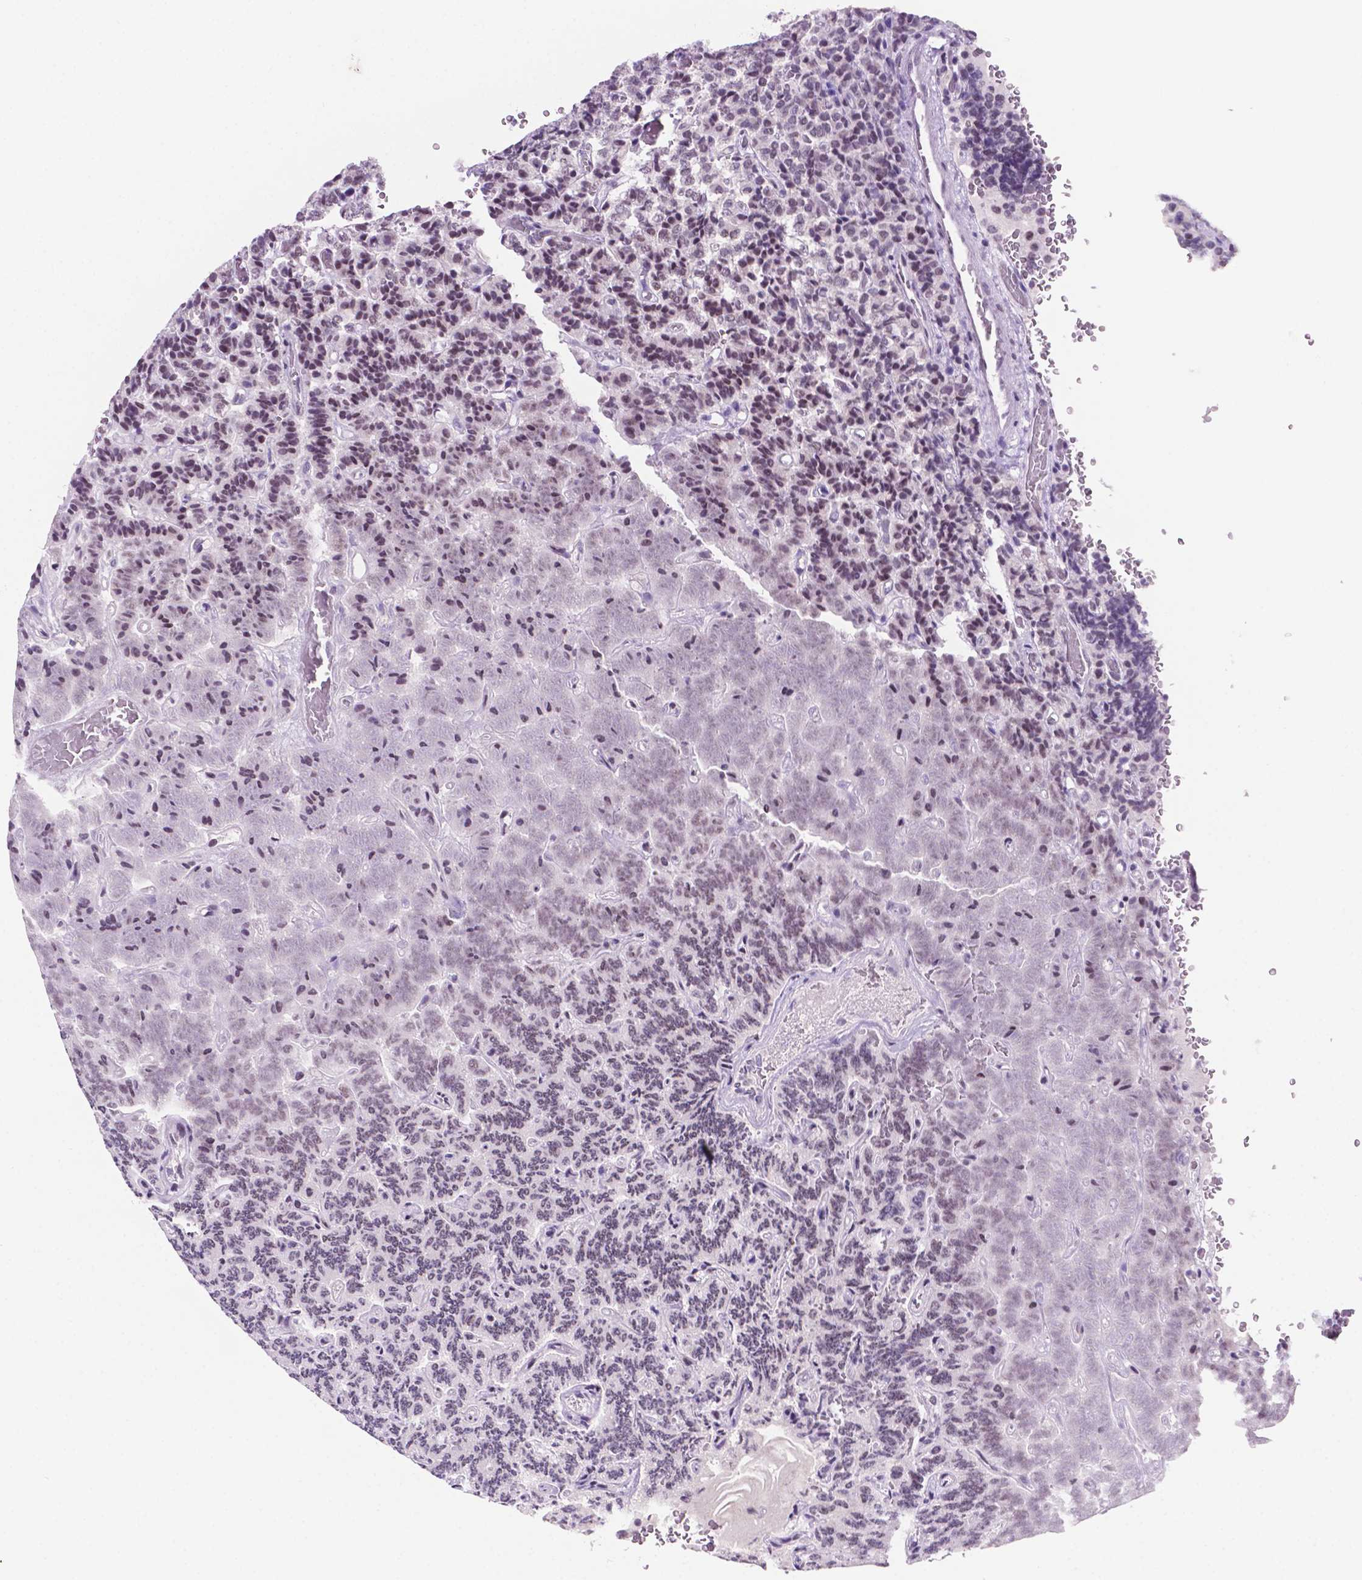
{"staining": {"intensity": "moderate", "quantity": "<25%", "location": "nuclear"}, "tissue": "carcinoid", "cell_type": "Tumor cells", "image_type": "cancer", "snomed": [{"axis": "morphology", "description": "Carcinoid, malignant, NOS"}, {"axis": "topography", "description": "Pancreas"}], "caption": "DAB (3,3'-diaminobenzidine) immunohistochemical staining of human malignant carcinoid displays moderate nuclear protein staining in about <25% of tumor cells. The staining was performed using DAB, with brown indicating positive protein expression. Nuclei are stained blue with hematoxylin.", "gene": "NCOR1", "patient": {"sex": "male", "age": 36}}